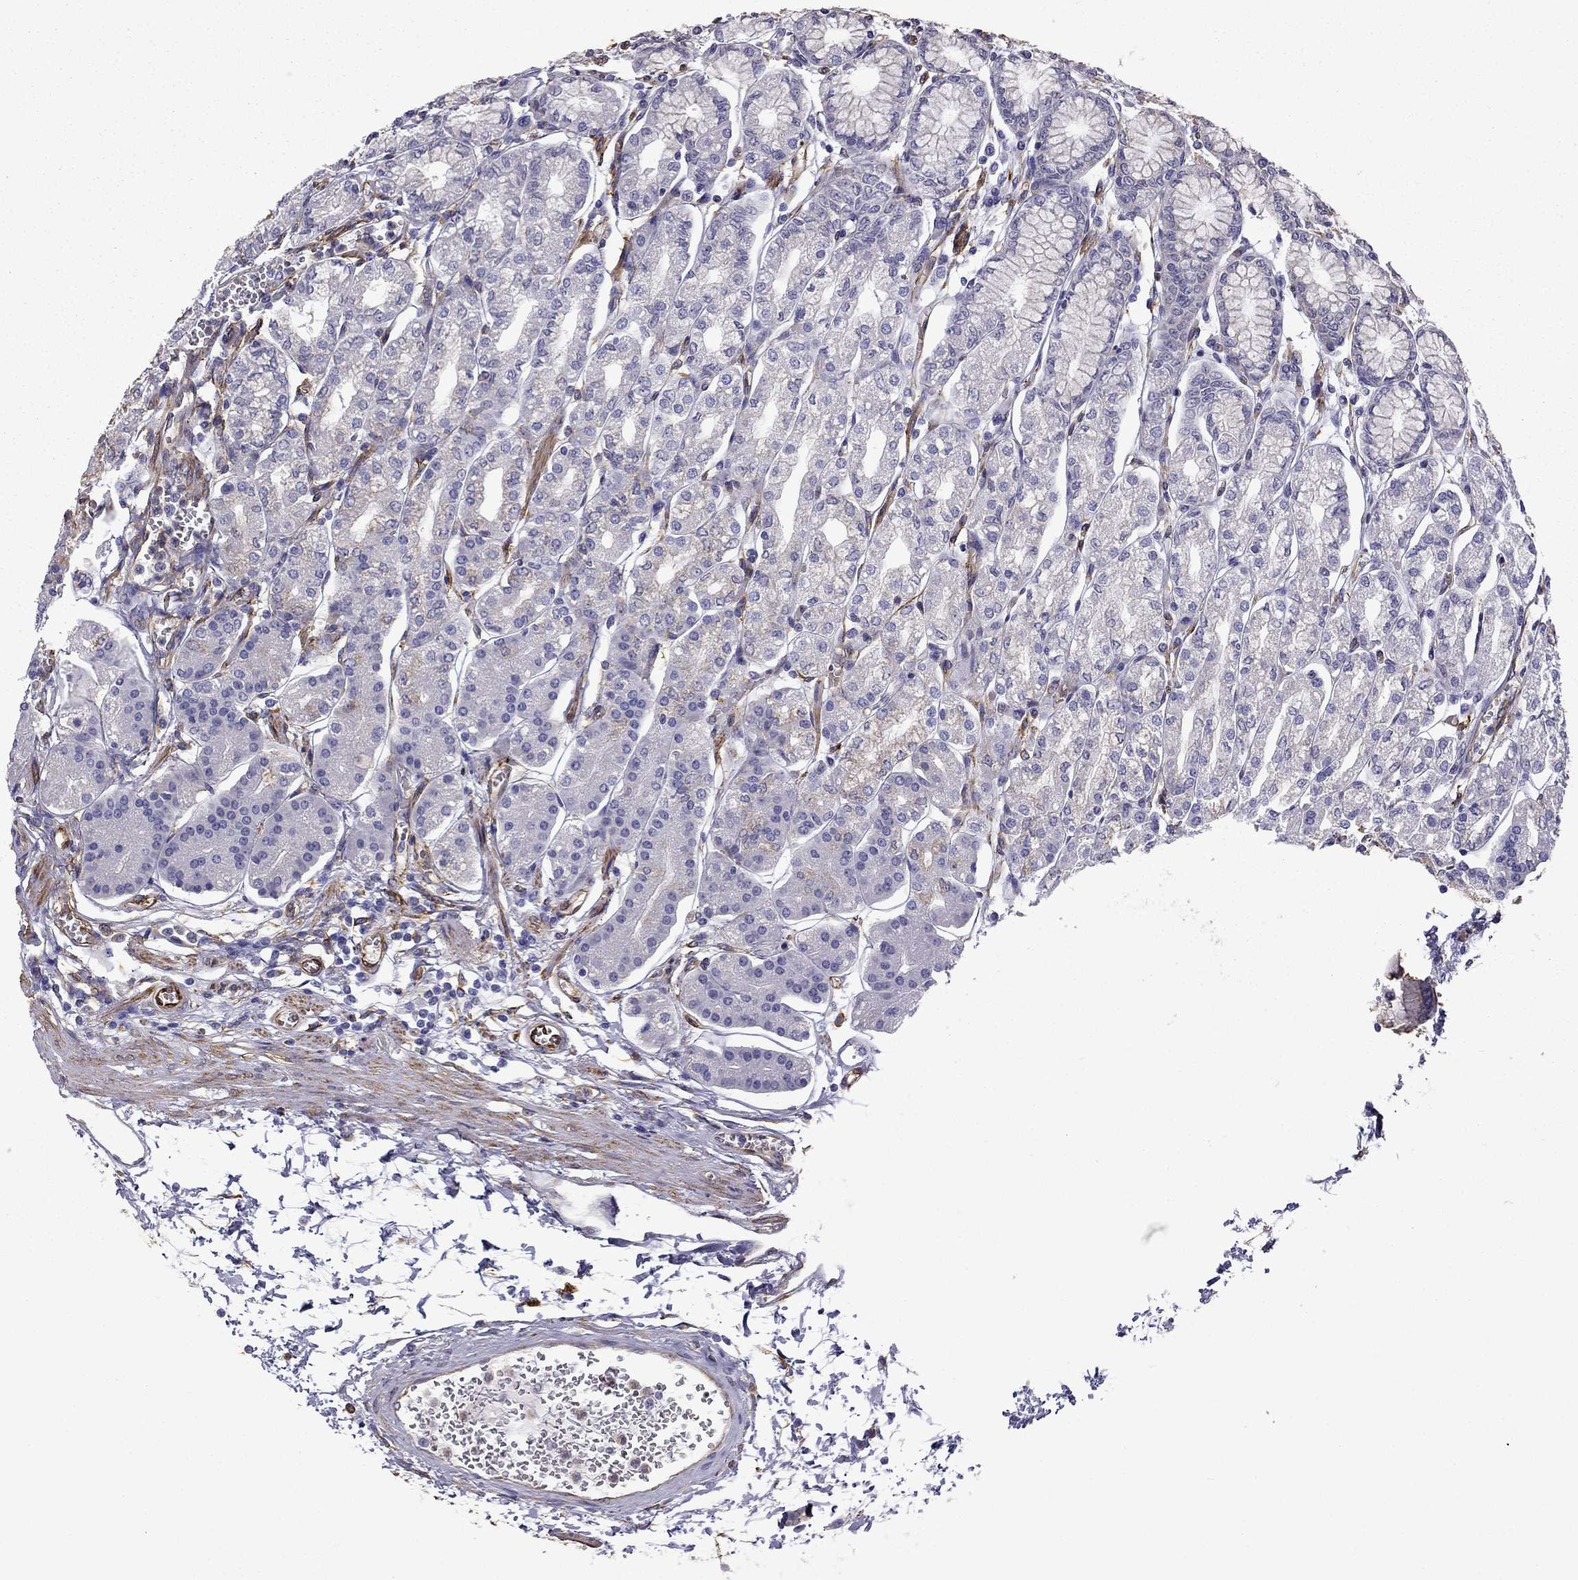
{"staining": {"intensity": "negative", "quantity": "none", "location": "none"}, "tissue": "stomach", "cell_type": "Glandular cells", "image_type": "normal", "snomed": [{"axis": "morphology", "description": "Normal tissue, NOS"}, {"axis": "topography", "description": "Skeletal muscle"}, {"axis": "topography", "description": "Stomach"}], "caption": "This is a micrograph of immunohistochemistry (IHC) staining of benign stomach, which shows no positivity in glandular cells. Brightfield microscopy of immunohistochemistry (IHC) stained with DAB (3,3'-diaminobenzidine) (brown) and hematoxylin (blue), captured at high magnification.", "gene": "MAP4", "patient": {"sex": "female", "age": 57}}